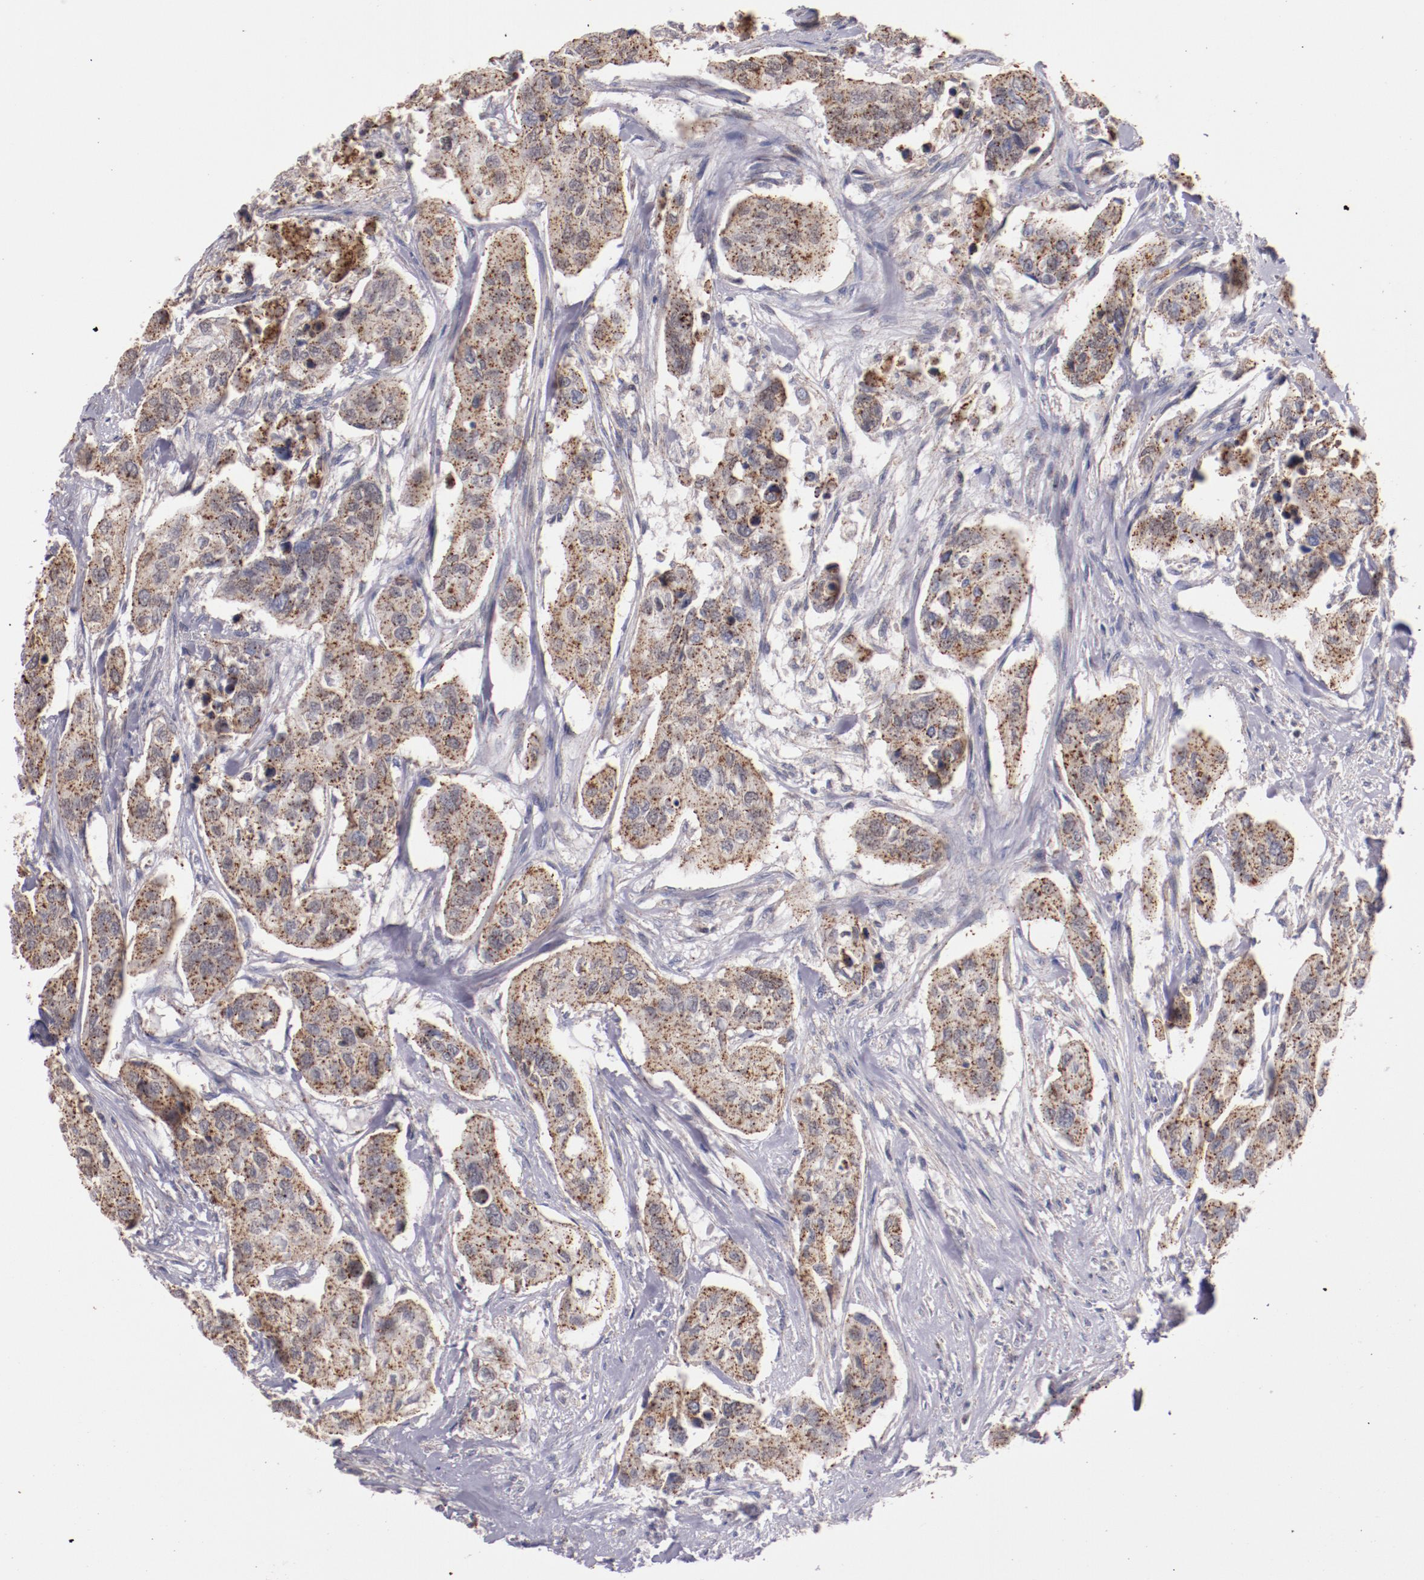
{"staining": {"intensity": "moderate", "quantity": ">75%", "location": "cytoplasmic/membranous"}, "tissue": "urothelial cancer", "cell_type": "Tumor cells", "image_type": "cancer", "snomed": [{"axis": "morphology", "description": "Adenocarcinoma, NOS"}, {"axis": "topography", "description": "Urinary bladder"}], "caption": "A brown stain shows moderate cytoplasmic/membranous staining of a protein in adenocarcinoma tumor cells.", "gene": "SYP", "patient": {"sex": "male", "age": 61}}